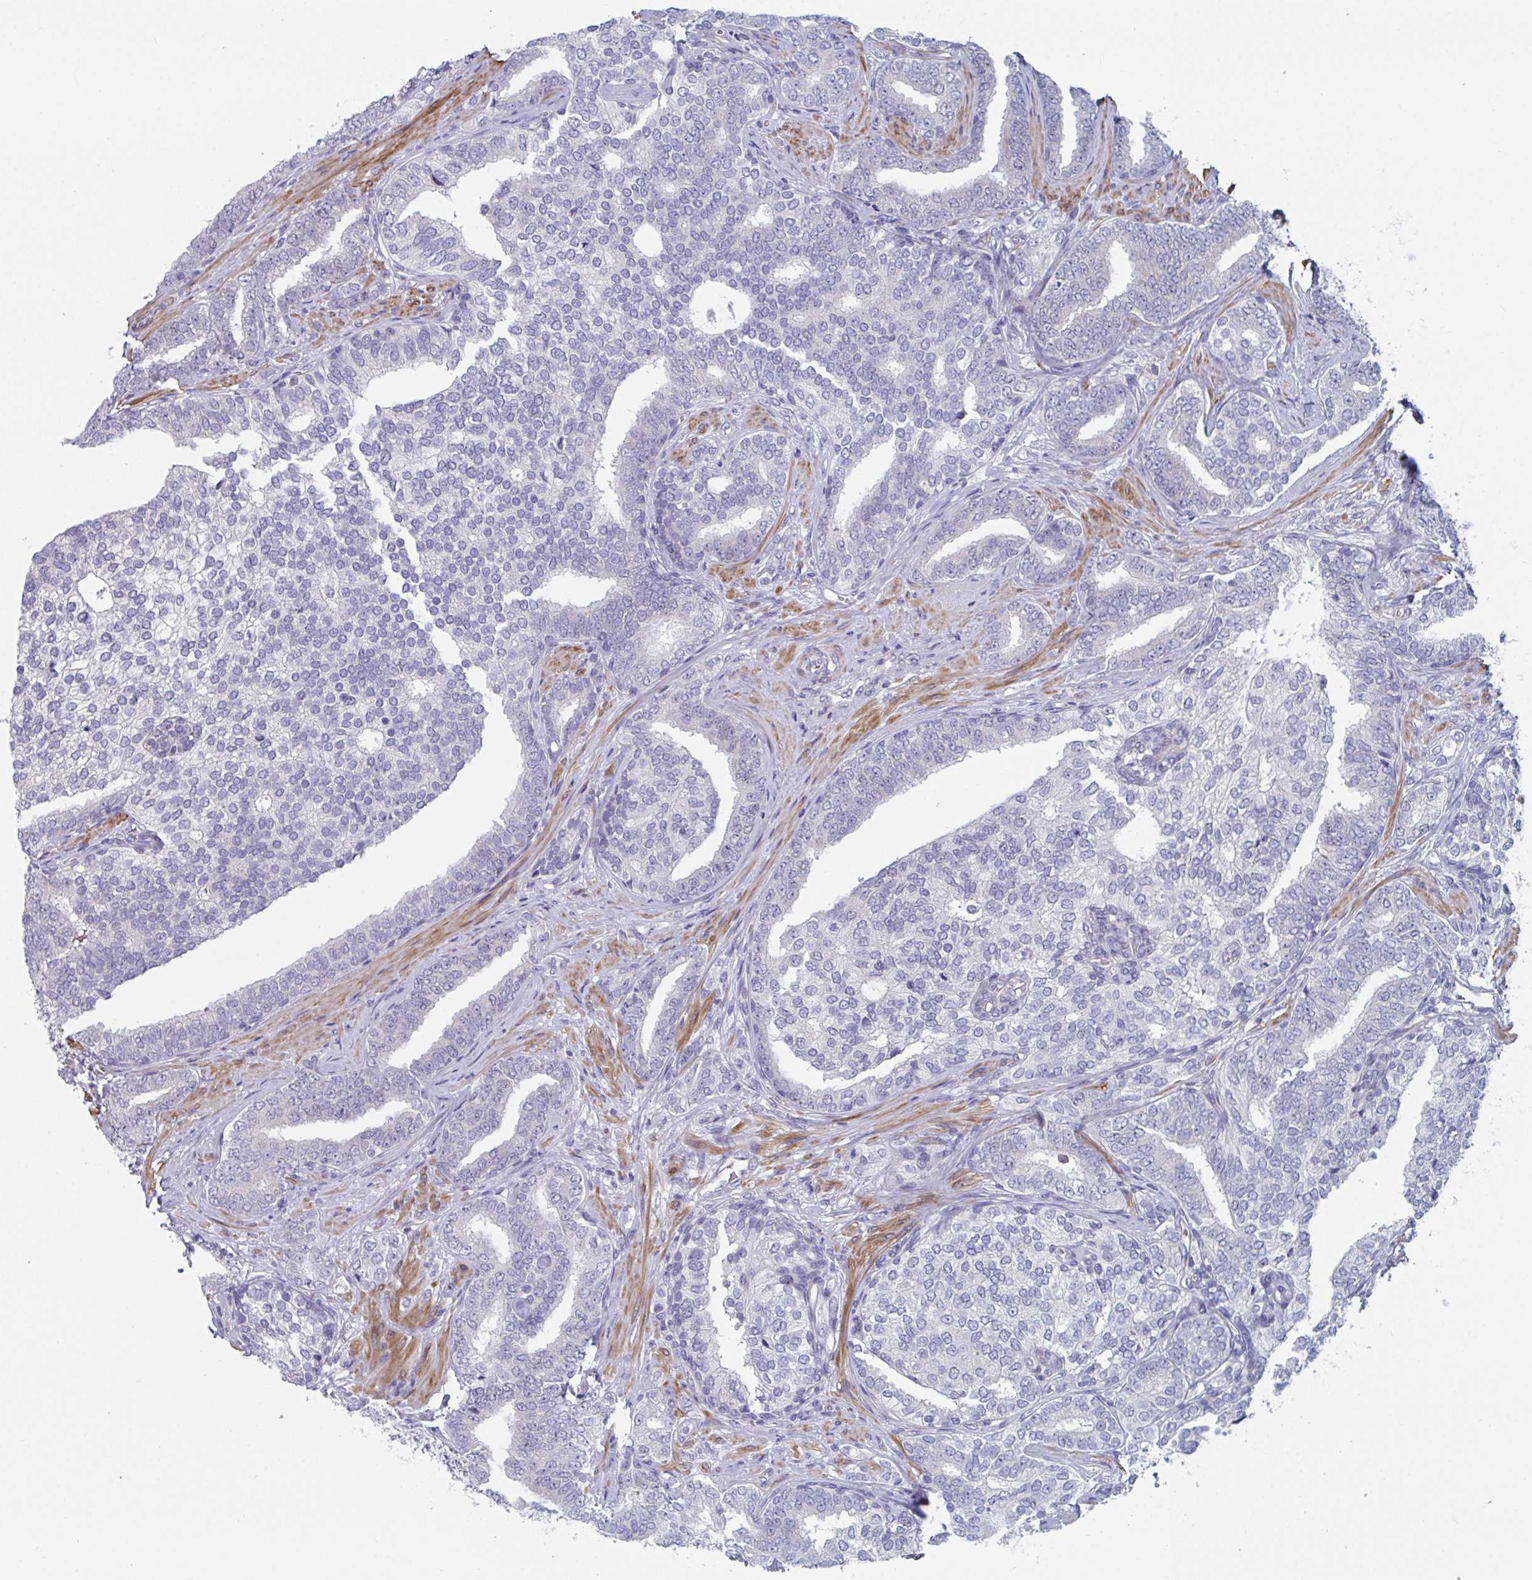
{"staining": {"intensity": "negative", "quantity": "none", "location": "none"}, "tissue": "prostate cancer", "cell_type": "Tumor cells", "image_type": "cancer", "snomed": [{"axis": "morphology", "description": "Adenocarcinoma, High grade"}, {"axis": "topography", "description": "Prostate"}], "caption": "Immunohistochemical staining of human prostate cancer (adenocarcinoma (high-grade)) reveals no significant expression in tumor cells. (DAB (3,3'-diaminobenzidine) immunohistochemistry with hematoxylin counter stain).", "gene": "CENPT", "patient": {"sex": "male", "age": 72}}